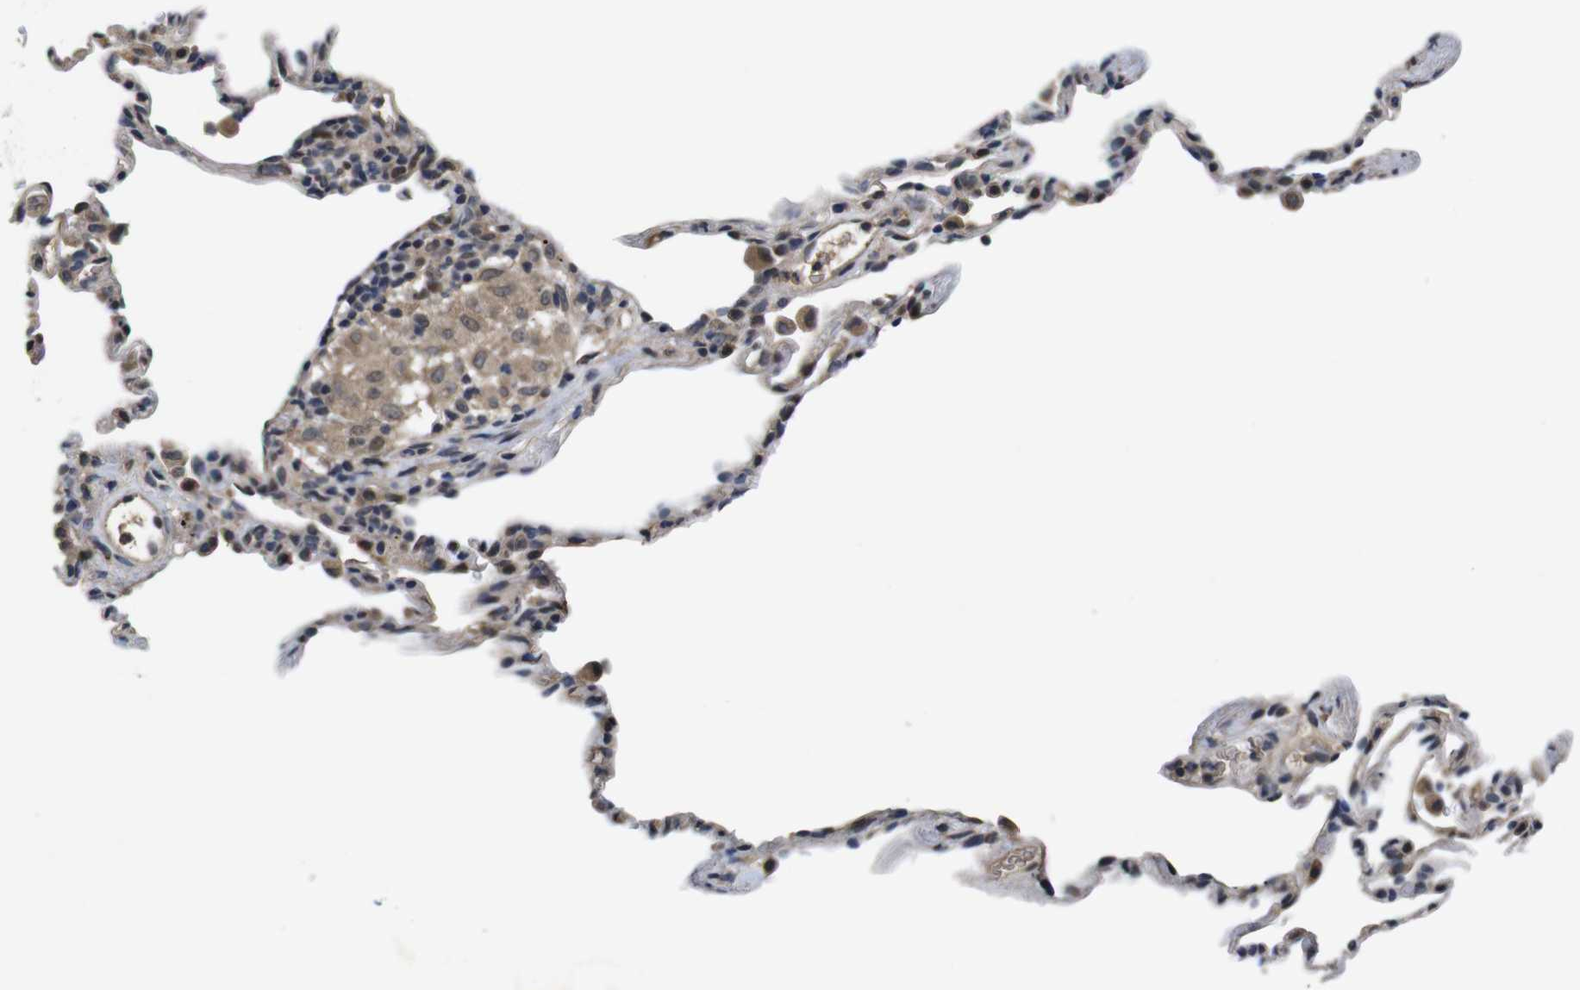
{"staining": {"intensity": "moderate", "quantity": "25%-75%", "location": "nuclear"}, "tissue": "lung", "cell_type": "Alveolar cells", "image_type": "normal", "snomed": [{"axis": "morphology", "description": "Normal tissue, NOS"}, {"axis": "topography", "description": "Lung"}], "caption": "Protein expression analysis of benign human lung reveals moderate nuclear staining in approximately 25%-75% of alveolar cells. The protein is stained brown, and the nuclei are stained in blue (DAB IHC with brightfield microscopy, high magnification).", "gene": "ZBTB46", "patient": {"sex": "male", "age": 59}}